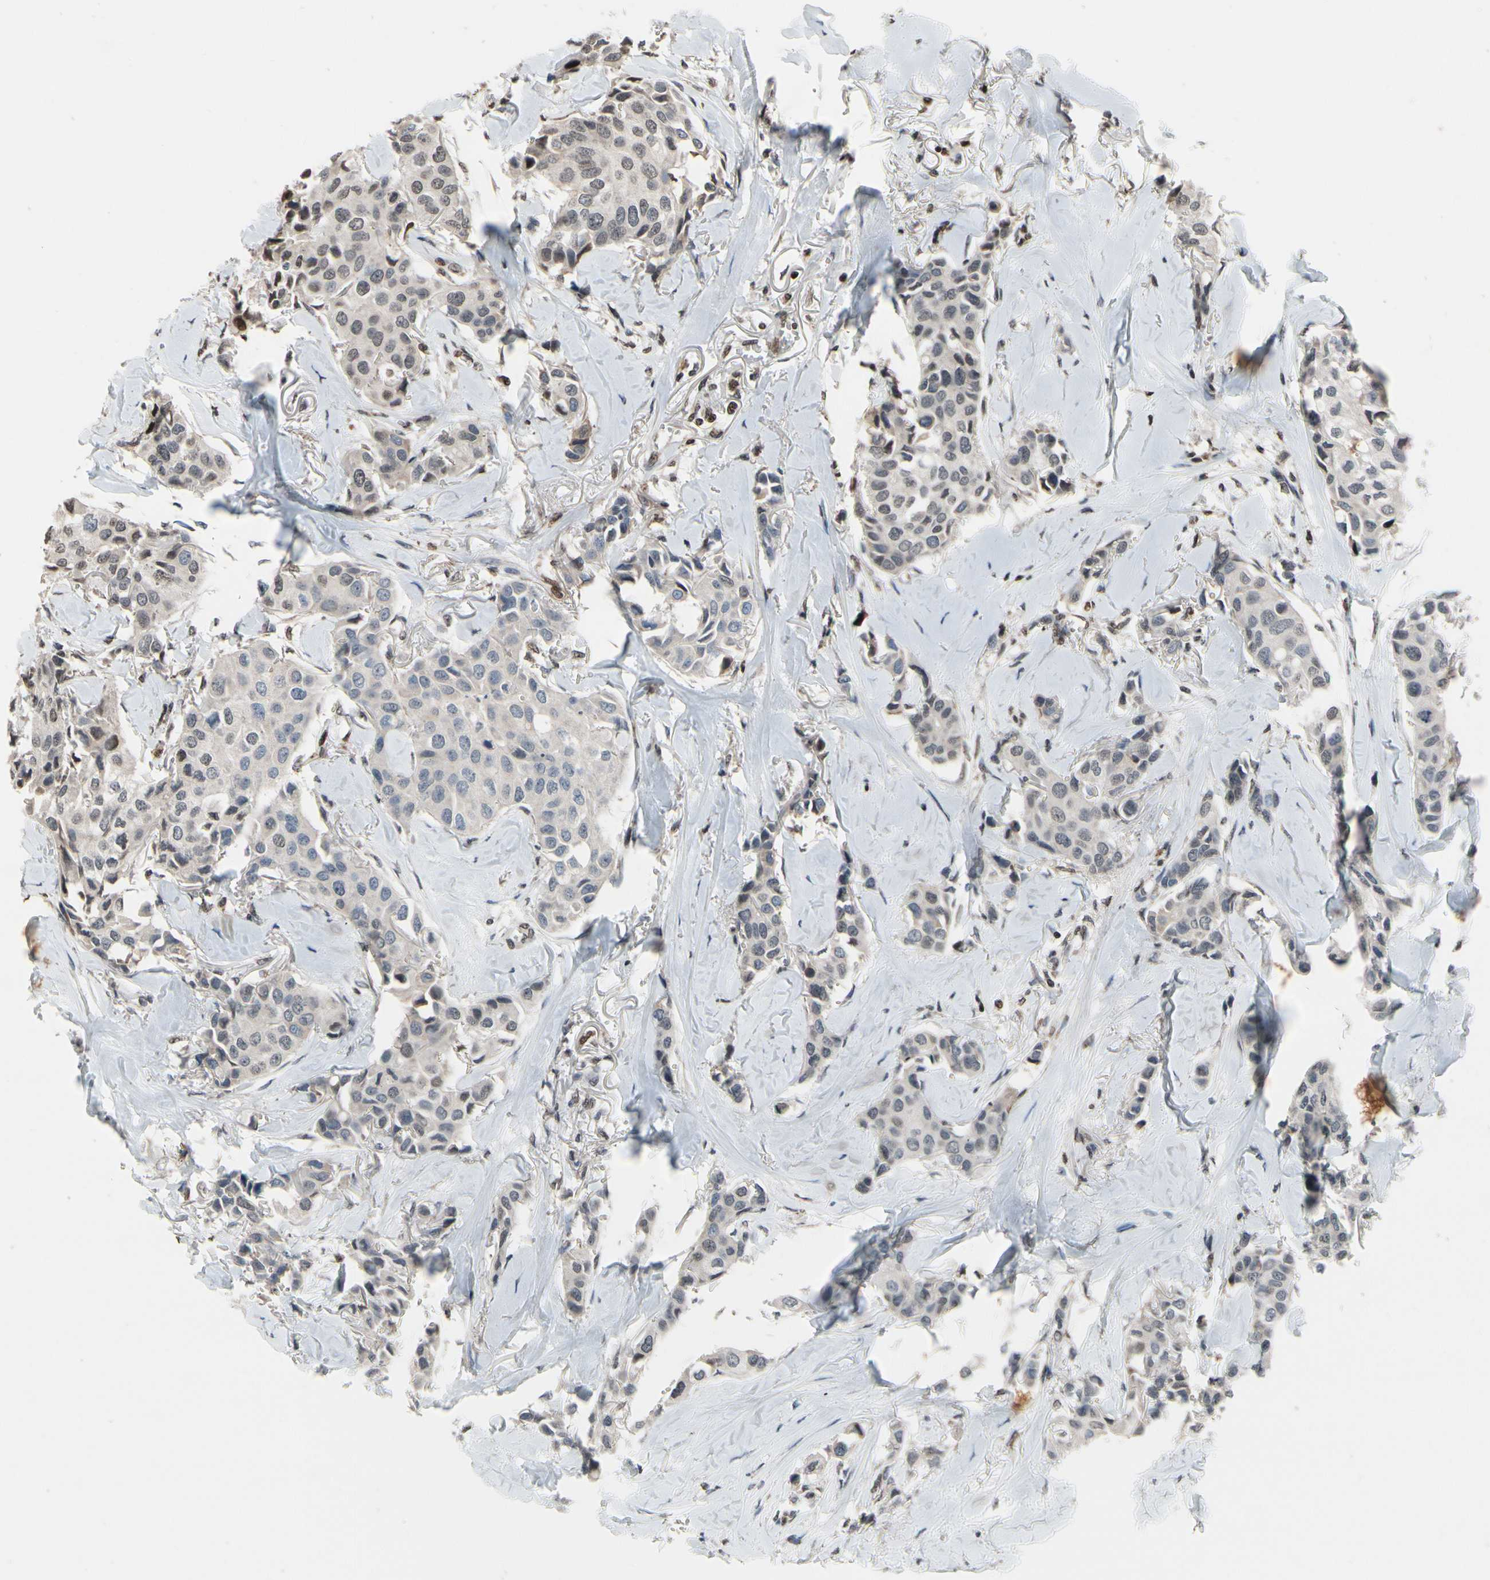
{"staining": {"intensity": "weak", "quantity": "<25%", "location": "cytoplasmic/membranous"}, "tissue": "breast cancer", "cell_type": "Tumor cells", "image_type": "cancer", "snomed": [{"axis": "morphology", "description": "Duct carcinoma"}, {"axis": "topography", "description": "Breast"}], "caption": "A histopathology image of human infiltrating ductal carcinoma (breast) is negative for staining in tumor cells.", "gene": "HIPK2", "patient": {"sex": "female", "age": 80}}